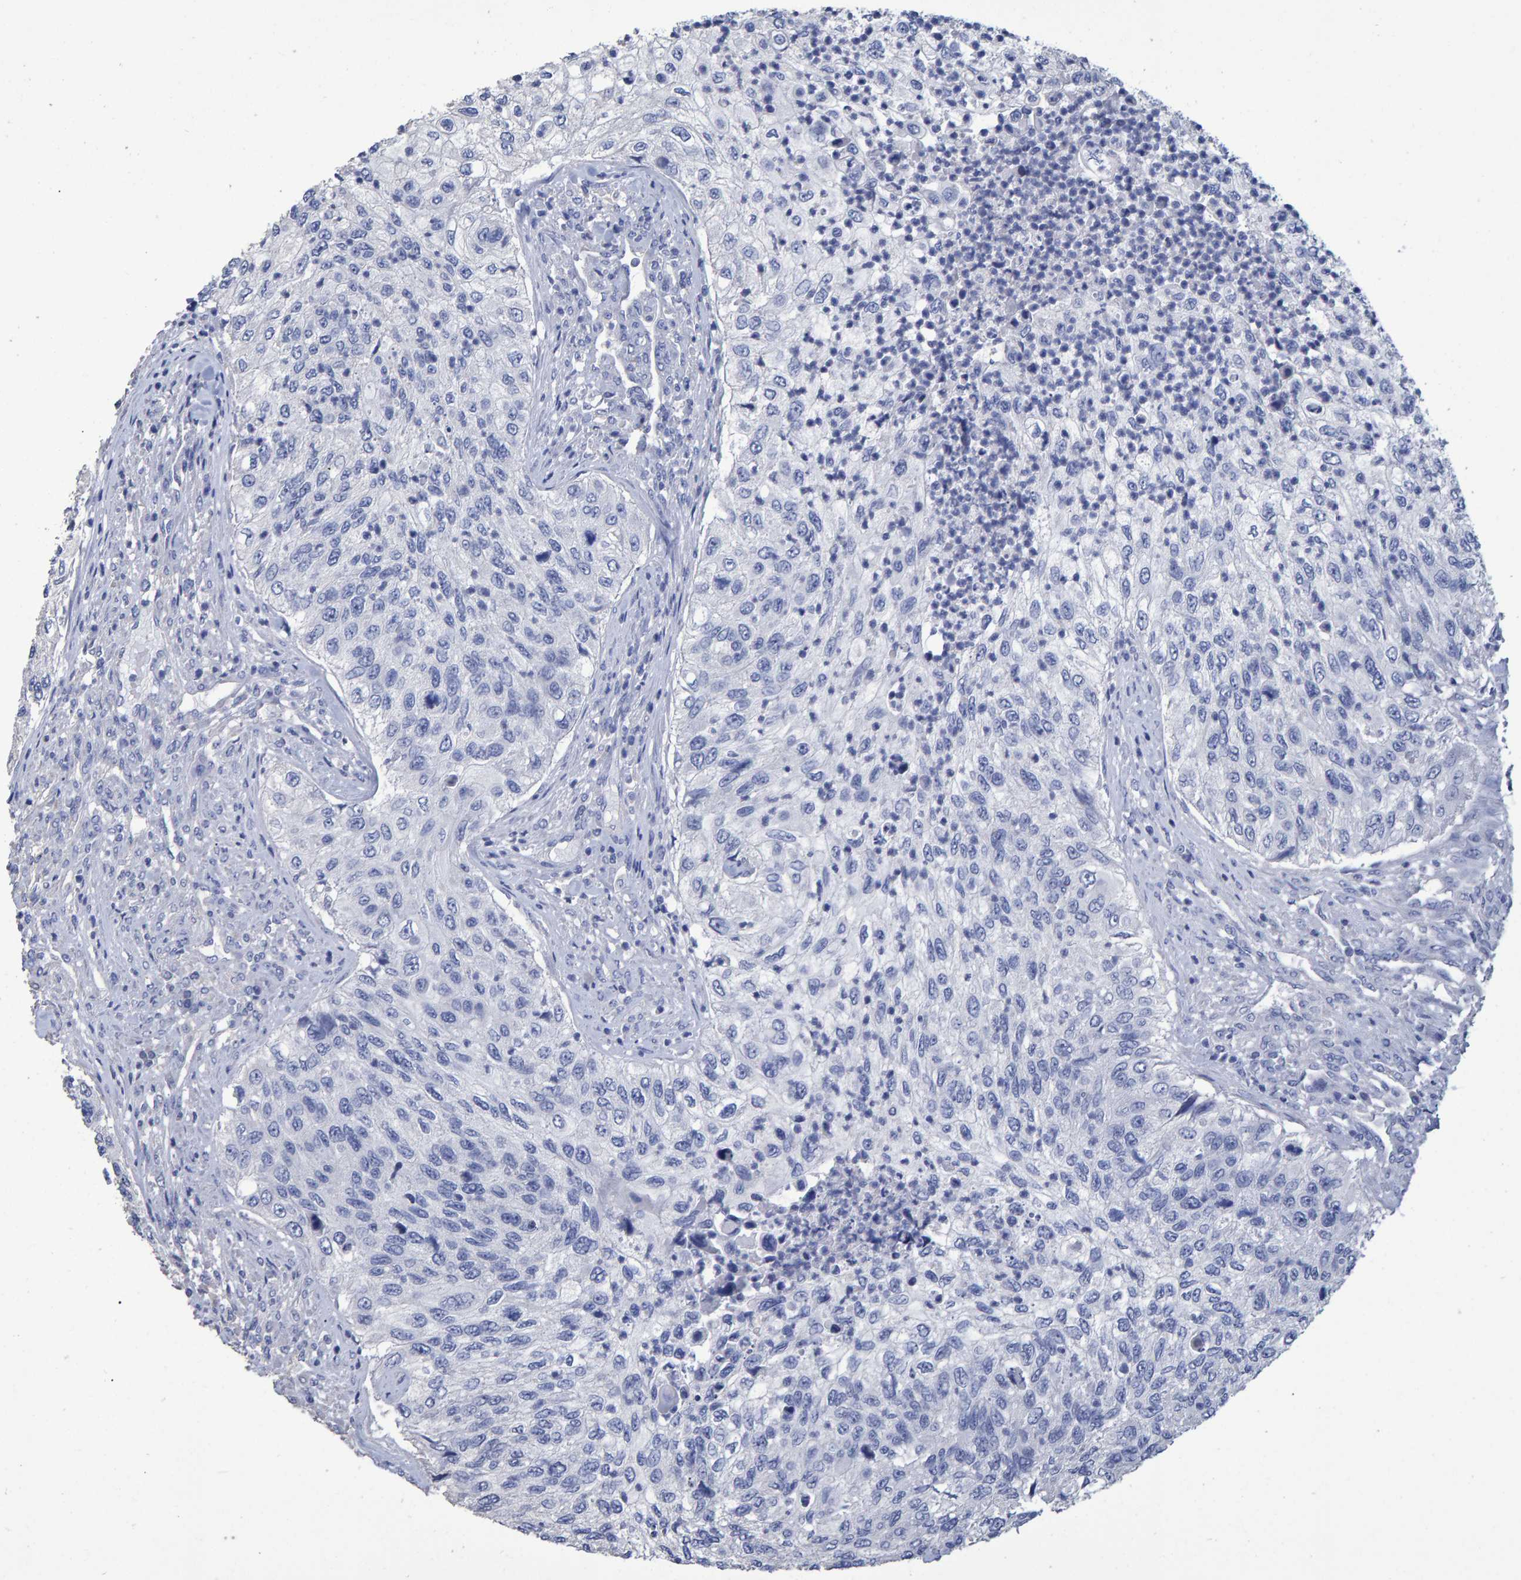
{"staining": {"intensity": "negative", "quantity": "none", "location": "none"}, "tissue": "urothelial cancer", "cell_type": "Tumor cells", "image_type": "cancer", "snomed": [{"axis": "morphology", "description": "Urothelial carcinoma, High grade"}, {"axis": "topography", "description": "Urinary bladder"}], "caption": "Histopathology image shows no protein expression in tumor cells of urothelial carcinoma (high-grade) tissue.", "gene": "HEMGN", "patient": {"sex": "female", "age": 60}}